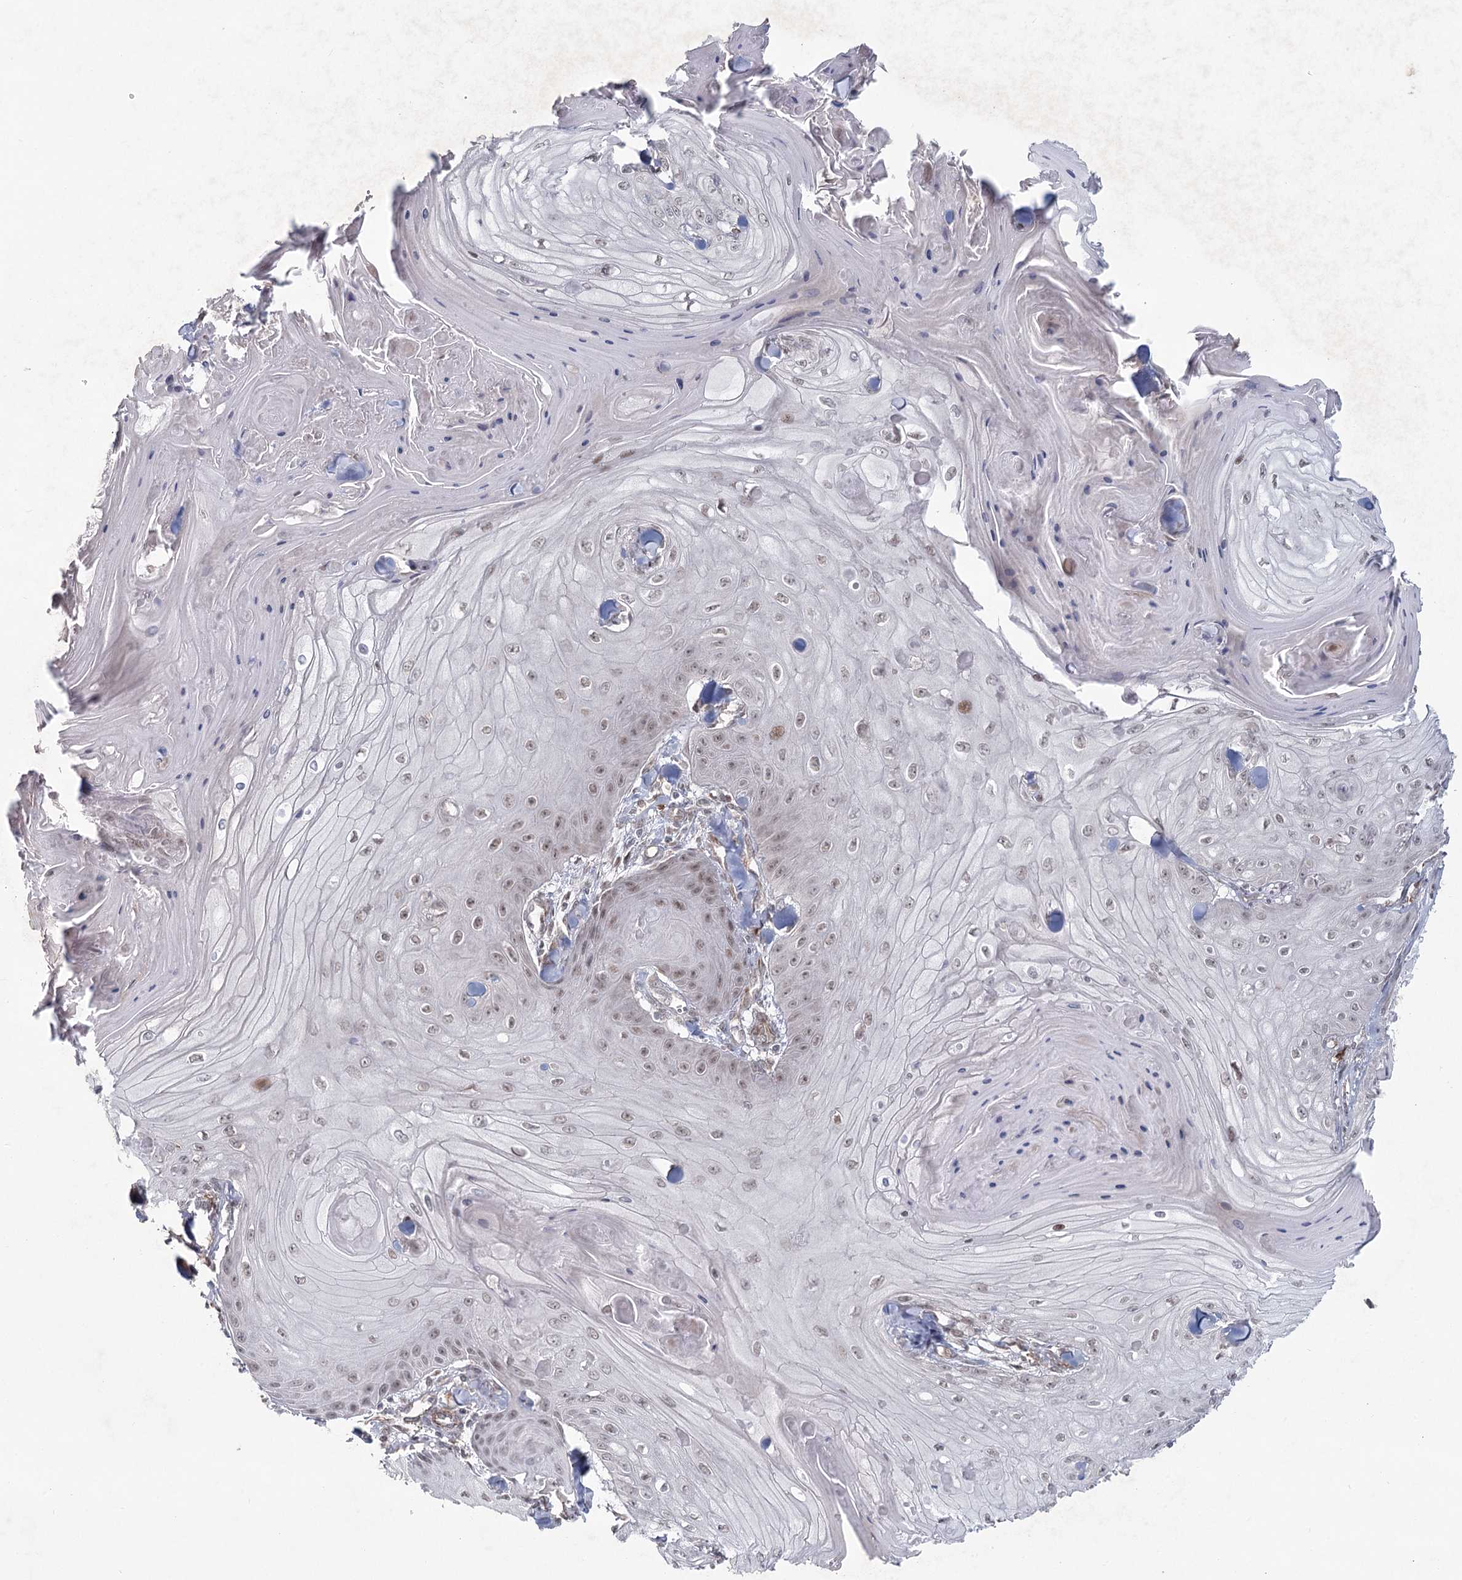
{"staining": {"intensity": "weak", "quantity": ">75%", "location": "nuclear"}, "tissue": "skin cancer", "cell_type": "Tumor cells", "image_type": "cancer", "snomed": [{"axis": "morphology", "description": "Squamous cell carcinoma, NOS"}, {"axis": "topography", "description": "Skin"}], "caption": "Protein analysis of skin squamous cell carcinoma tissue exhibits weak nuclear staining in approximately >75% of tumor cells. (DAB (3,3'-diaminobenzidine) IHC, brown staining for protein, blue staining for nuclei).", "gene": "AP2M1", "patient": {"sex": "male", "age": 74}}